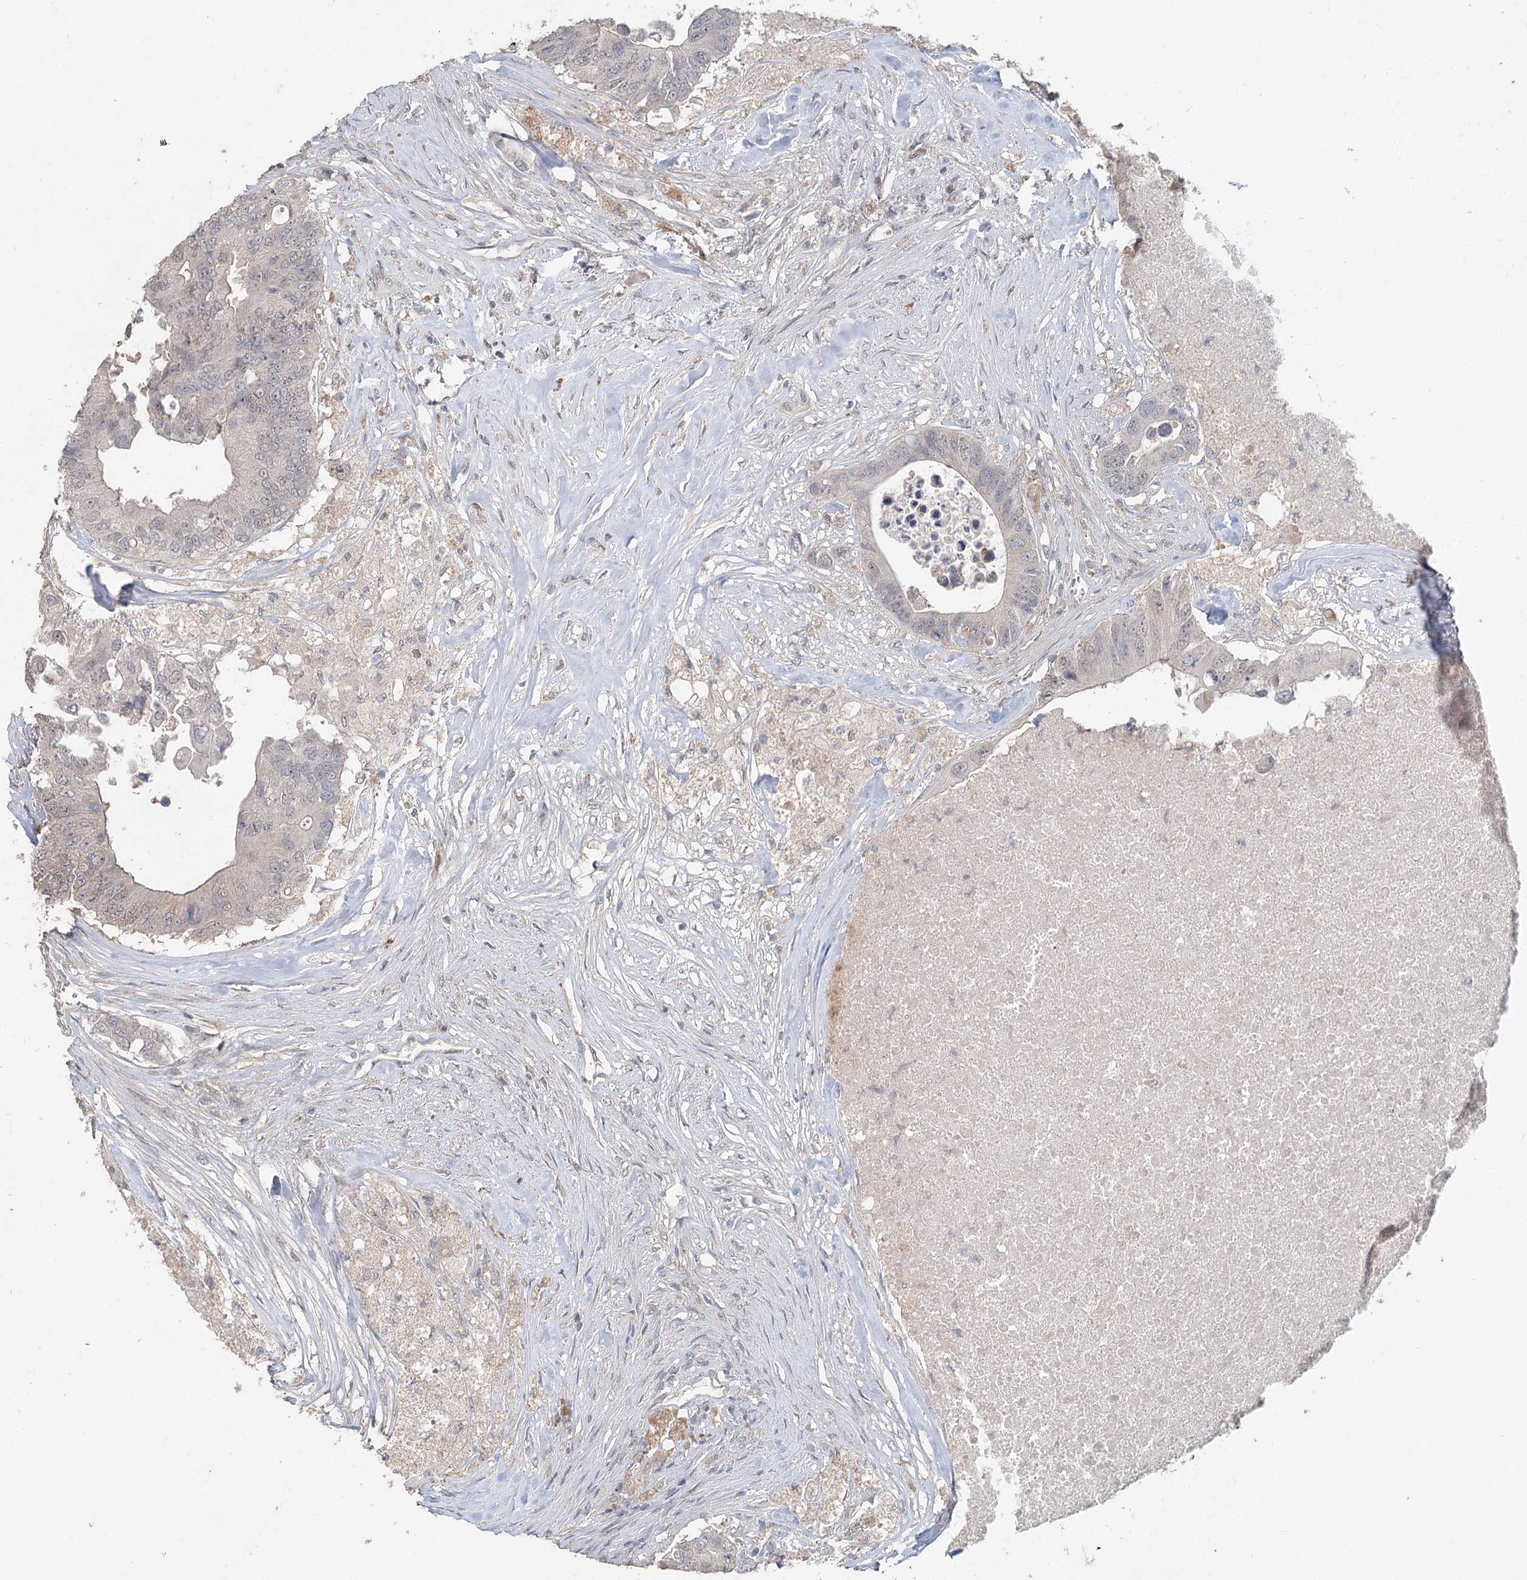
{"staining": {"intensity": "moderate", "quantity": "25%-75%", "location": "nuclear"}, "tissue": "colorectal cancer", "cell_type": "Tumor cells", "image_type": "cancer", "snomed": [{"axis": "morphology", "description": "Adenocarcinoma, NOS"}, {"axis": "topography", "description": "Colon"}], "caption": "DAB (3,3'-diaminobenzidine) immunohistochemical staining of human colorectal adenocarcinoma shows moderate nuclear protein staining in about 25%-75% of tumor cells.", "gene": "ADK", "patient": {"sex": "male", "age": 71}}